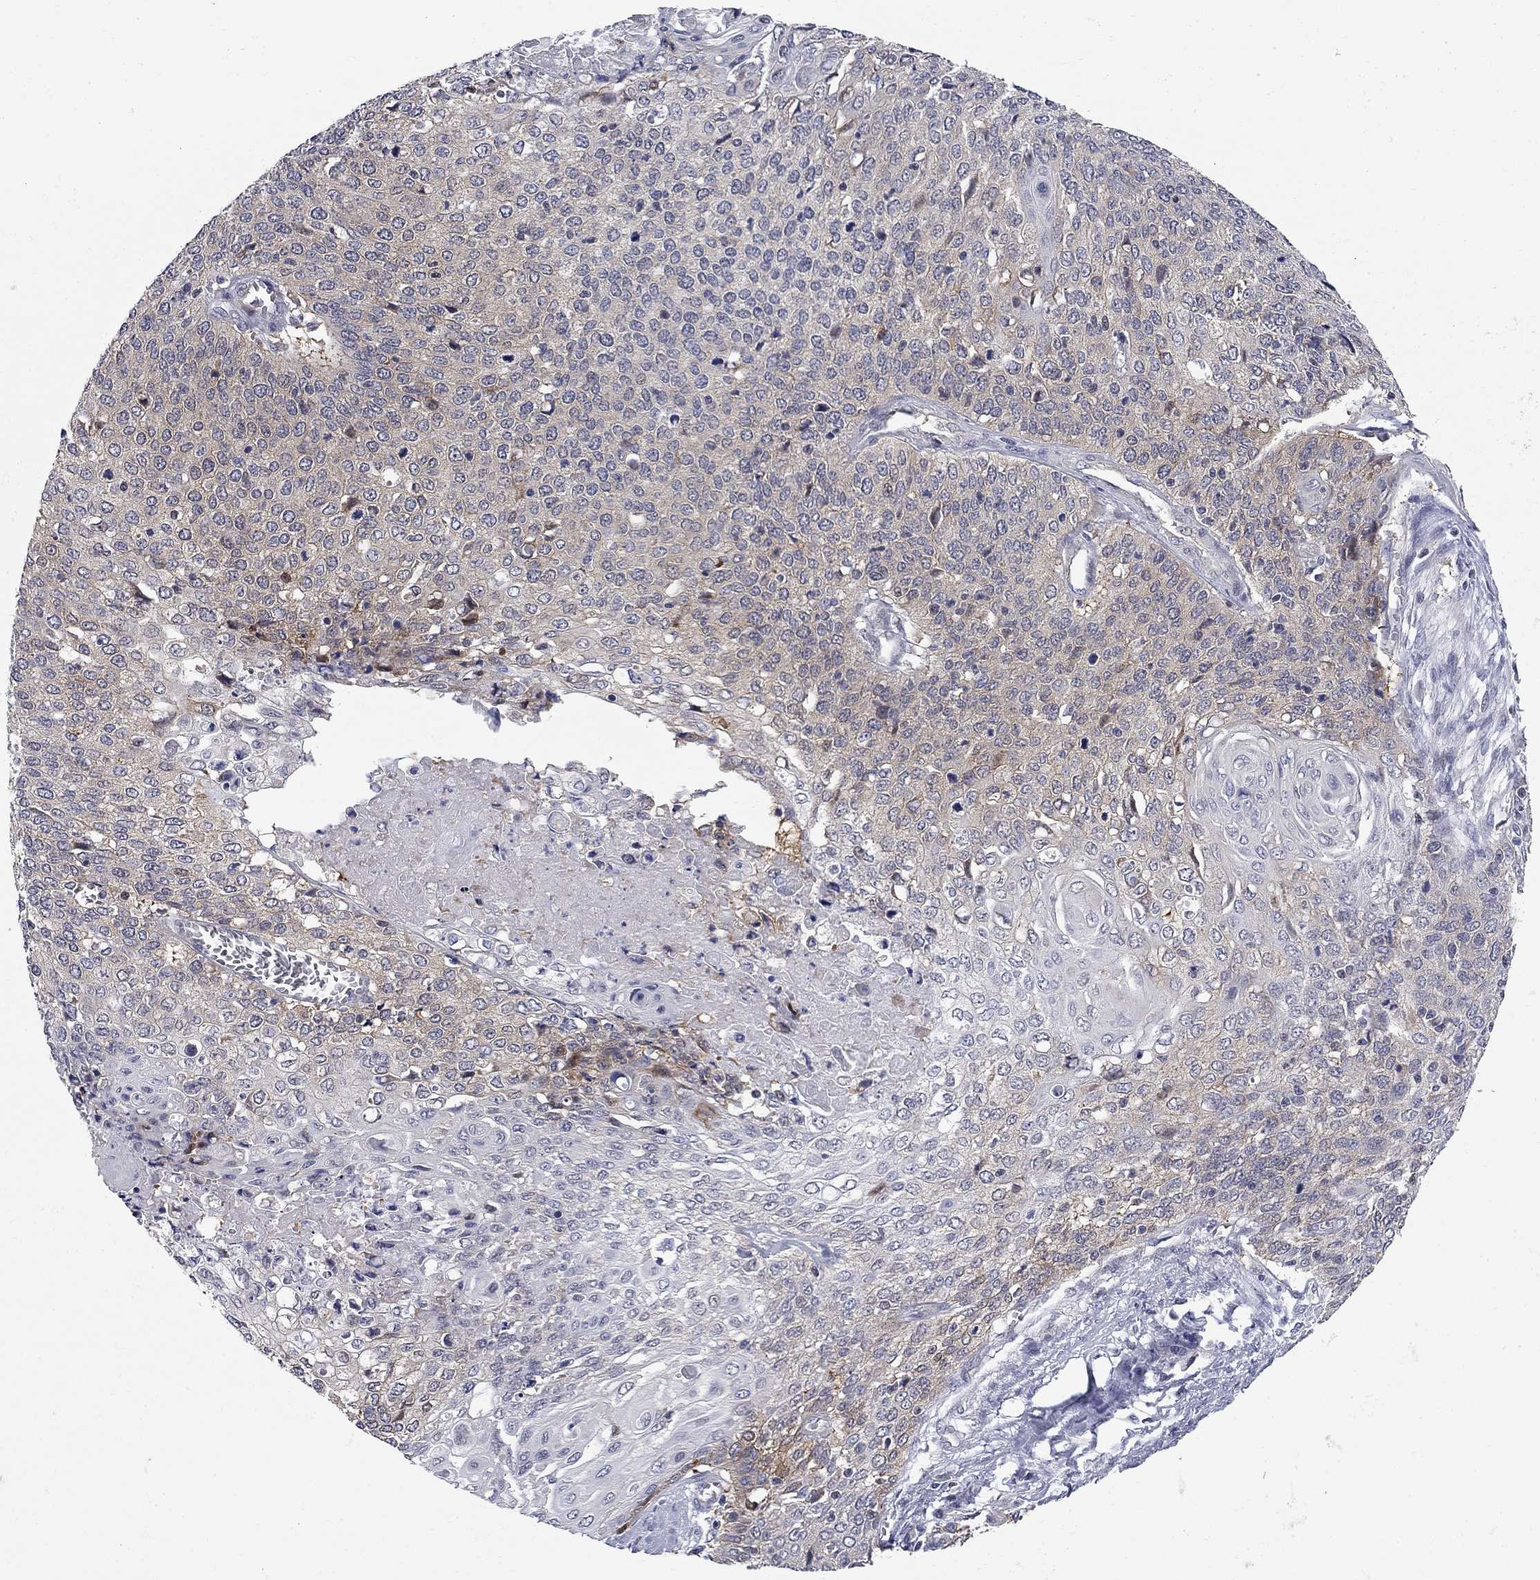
{"staining": {"intensity": "weak", "quantity": "<25%", "location": "cytoplasmic/membranous"}, "tissue": "cervical cancer", "cell_type": "Tumor cells", "image_type": "cancer", "snomed": [{"axis": "morphology", "description": "Squamous cell carcinoma, NOS"}, {"axis": "topography", "description": "Cervix"}], "caption": "Human cervical squamous cell carcinoma stained for a protein using immunohistochemistry displays no expression in tumor cells.", "gene": "GALNT8", "patient": {"sex": "female", "age": 39}}